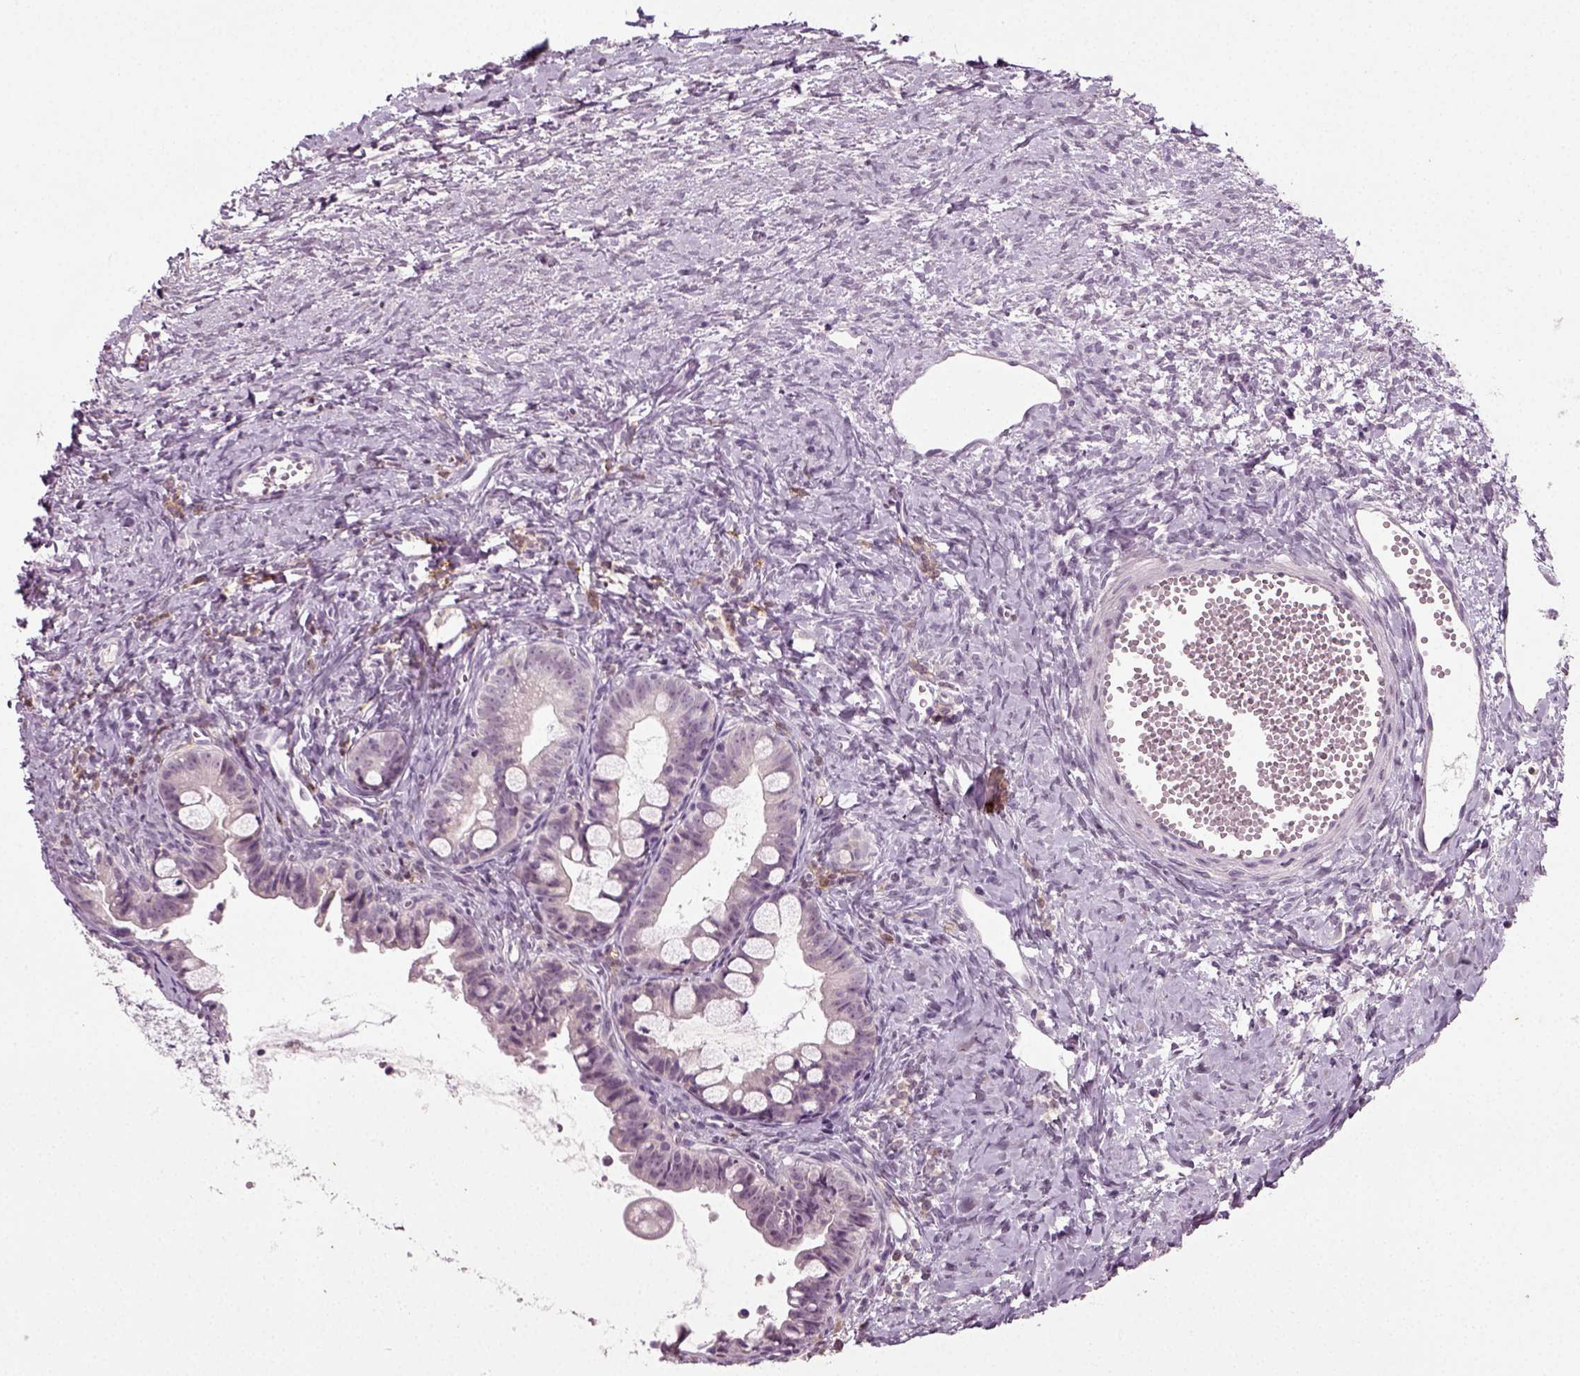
{"staining": {"intensity": "negative", "quantity": "none", "location": "none"}, "tissue": "ovarian cancer", "cell_type": "Tumor cells", "image_type": "cancer", "snomed": [{"axis": "morphology", "description": "Cystadenocarcinoma, mucinous, NOS"}, {"axis": "topography", "description": "Ovary"}], "caption": "Human ovarian cancer stained for a protein using IHC reveals no expression in tumor cells.", "gene": "SYNGAP1", "patient": {"sex": "female", "age": 63}}